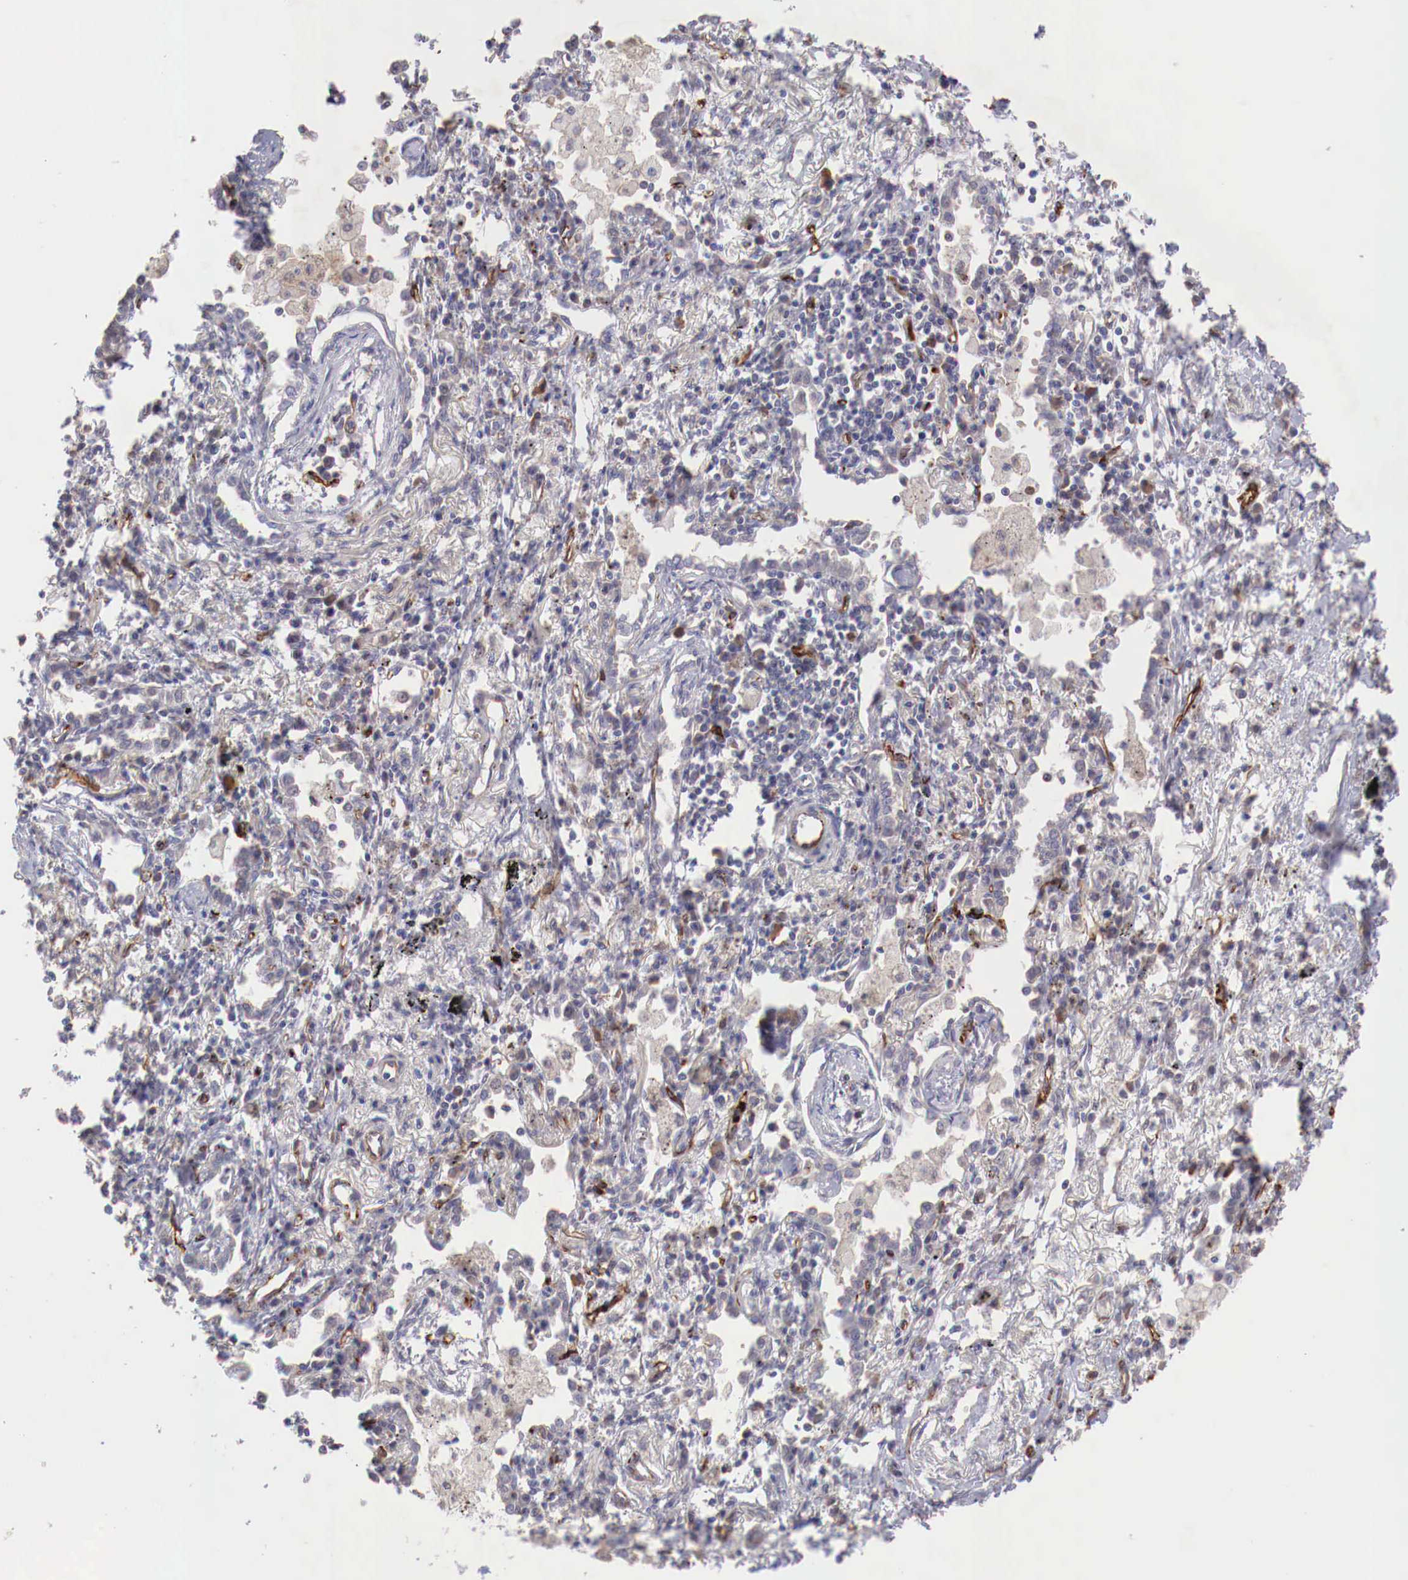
{"staining": {"intensity": "negative", "quantity": "none", "location": "none"}, "tissue": "lung cancer", "cell_type": "Tumor cells", "image_type": "cancer", "snomed": [{"axis": "morphology", "description": "Adenocarcinoma, NOS"}, {"axis": "topography", "description": "Lung"}], "caption": "Immunohistochemistry (IHC) photomicrograph of neoplastic tissue: human lung cancer stained with DAB exhibits no significant protein expression in tumor cells.", "gene": "WT1", "patient": {"sex": "male", "age": 60}}